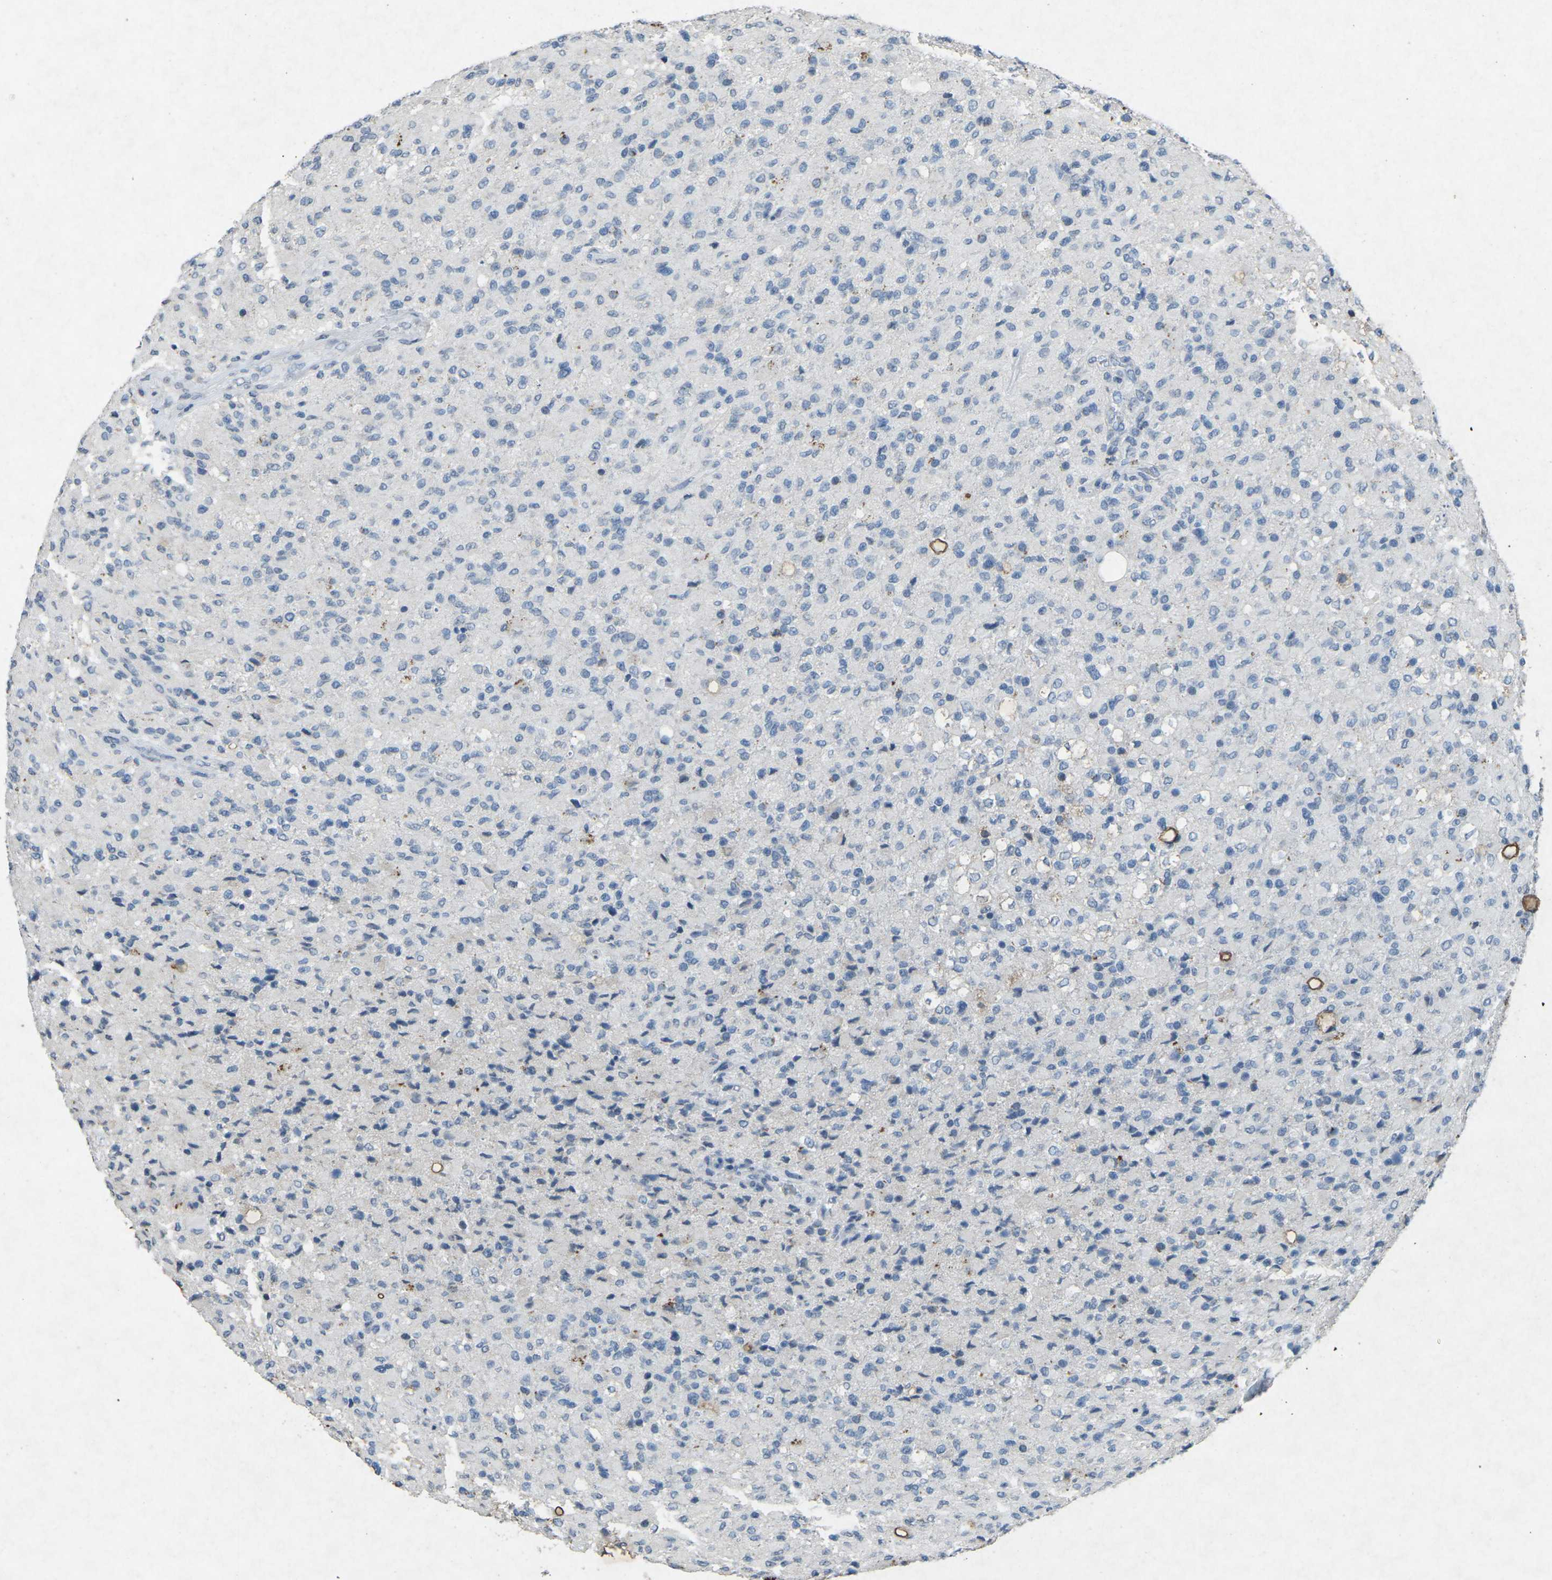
{"staining": {"intensity": "negative", "quantity": "none", "location": "none"}, "tissue": "glioma", "cell_type": "Tumor cells", "image_type": "cancer", "snomed": [{"axis": "morphology", "description": "Glioma, malignant, High grade"}, {"axis": "topography", "description": "Brain"}], "caption": "The histopathology image exhibits no staining of tumor cells in glioma.", "gene": "A1BG", "patient": {"sex": "male", "age": 71}}